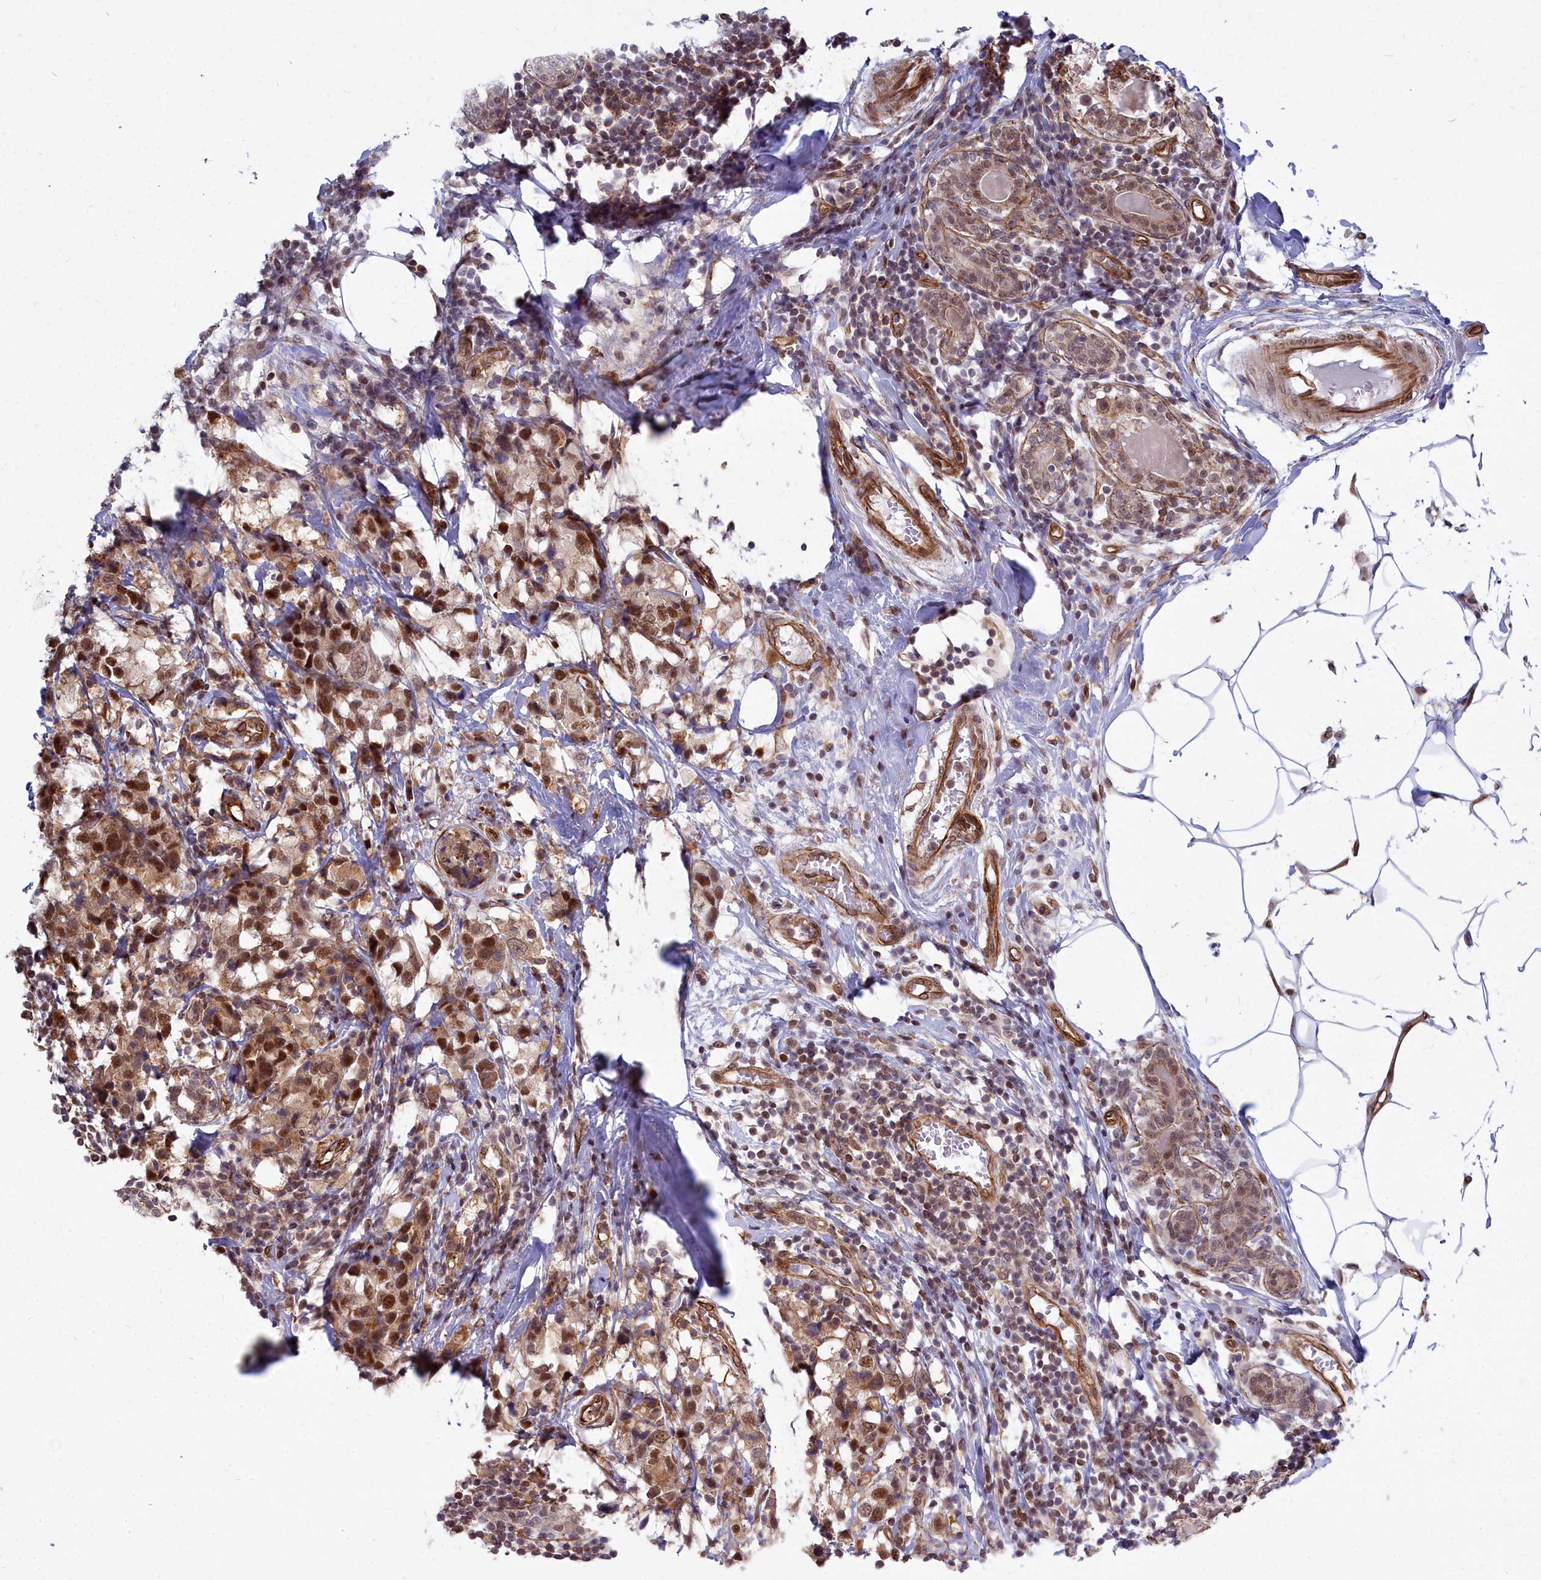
{"staining": {"intensity": "moderate", "quantity": ">75%", "location": "cytoplasmic/membranous,nuclear"}, "tissue": "breast cancer", "cell_type": "Tumor cells", "image_type": "cancer", "snomed": [{"axis": "morphology", "description": "Lobular carcinoma"}, {"axis": "topography", "description": "Breast"}], "caption": "Immunohistochemistry of breast cancer displays medium levels of moderate cytoplasmic/membranous and nuclear staining in about >75% of tumor cells.", "gene": "YJU2", "patient": {"sex": "female", "age": 59}}